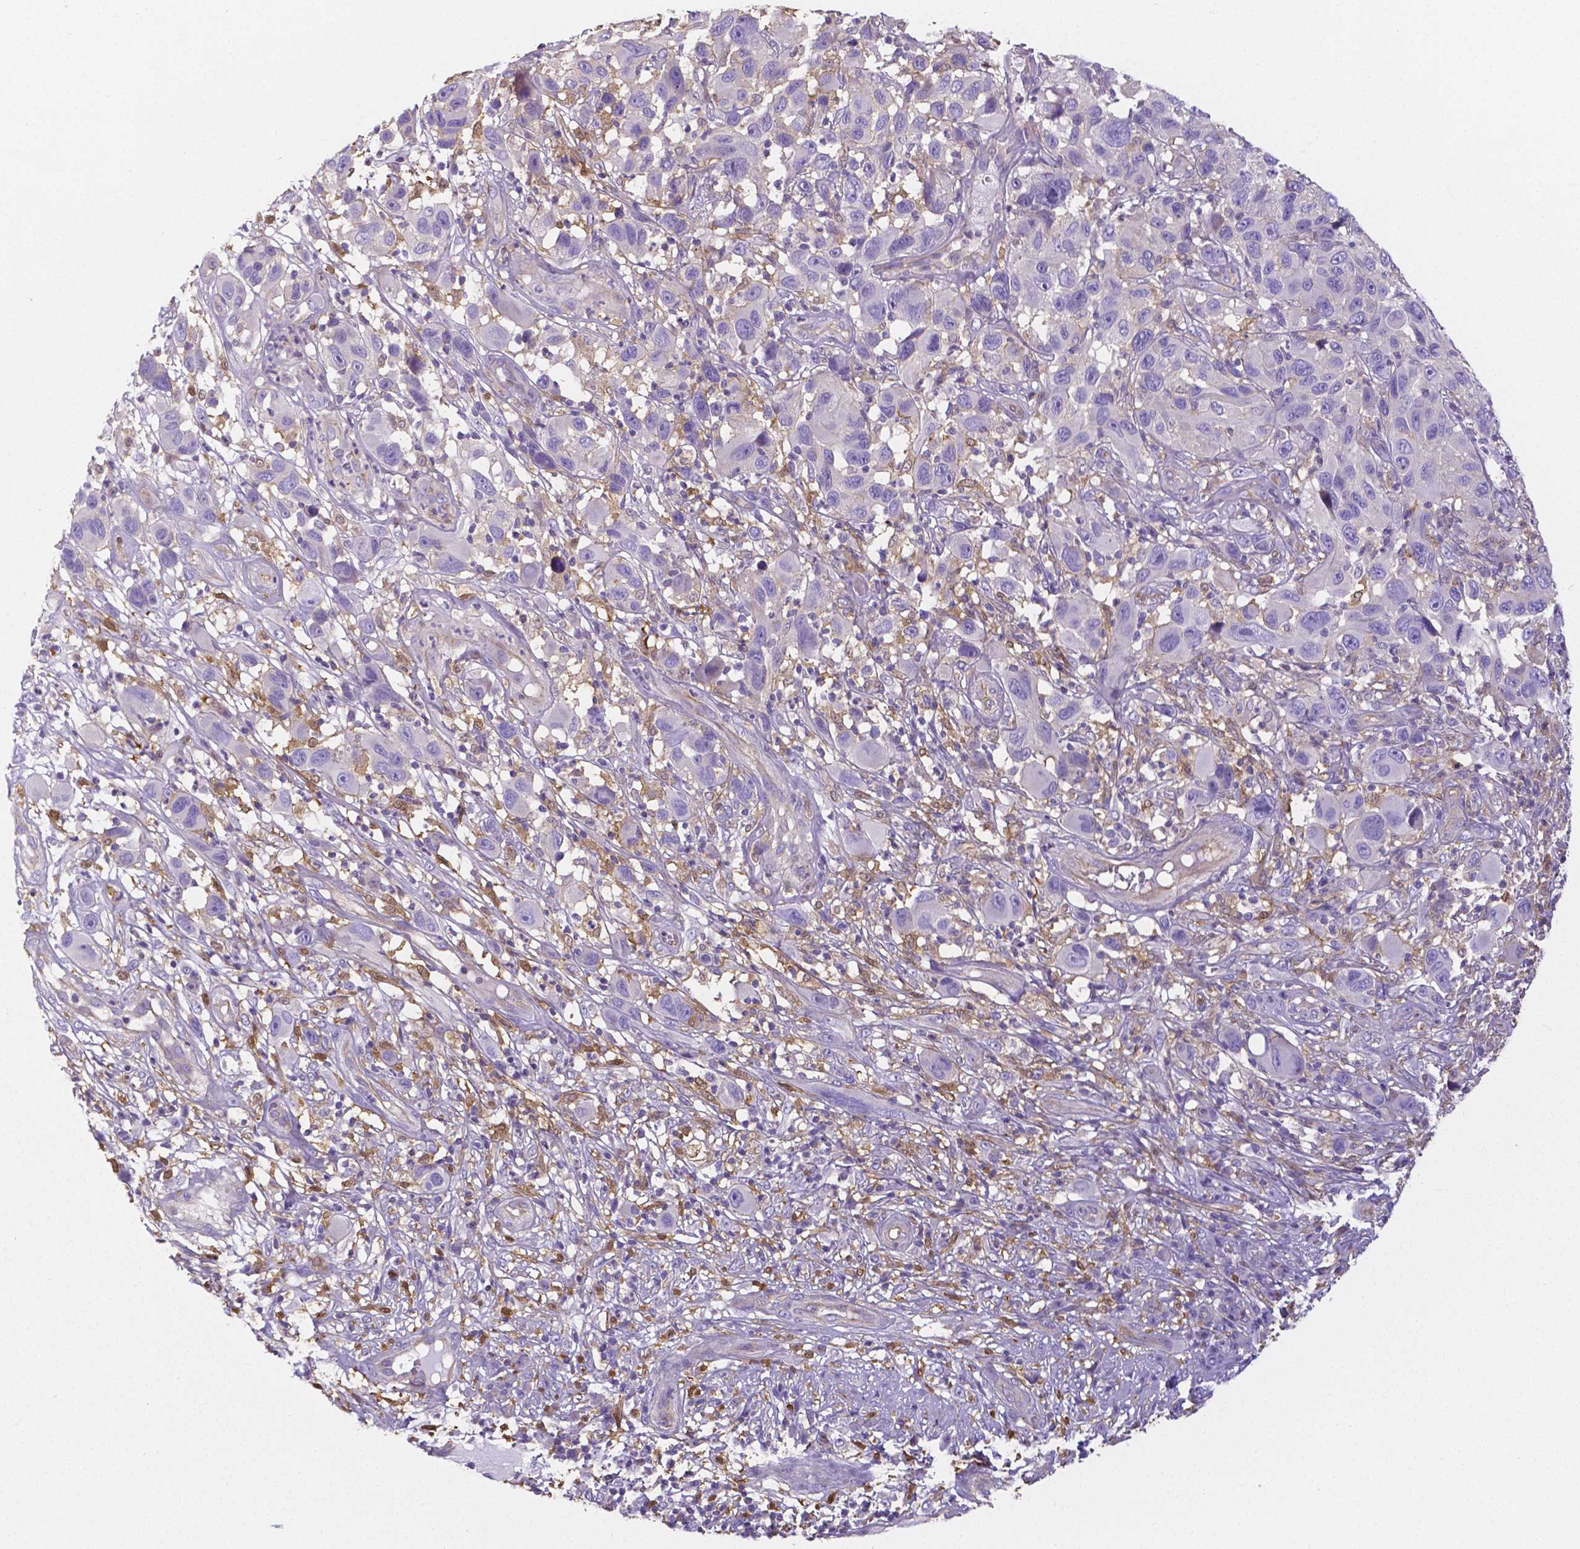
{"staining": {"intensity": "negative", "quantity": "none", "location": "none"}, "tissue": "melanoma", "cell_type": "Tumor cells", "image_type": "cancer", "snomed": [{"axis": "morphology", "description": "Malignant melanoma, NOS"}, {"axis": "topography", "description": "Skin"}], "caption": "Immunohistochemistry histopathology image of neoplastic tissue: malignant melanoma stained with DAB (3,3'-diaminobenzidine) shows no significant protein staining in tumor cells.", "gene": "CRMP1", "patient": {"sex": "male", "age": 53}}